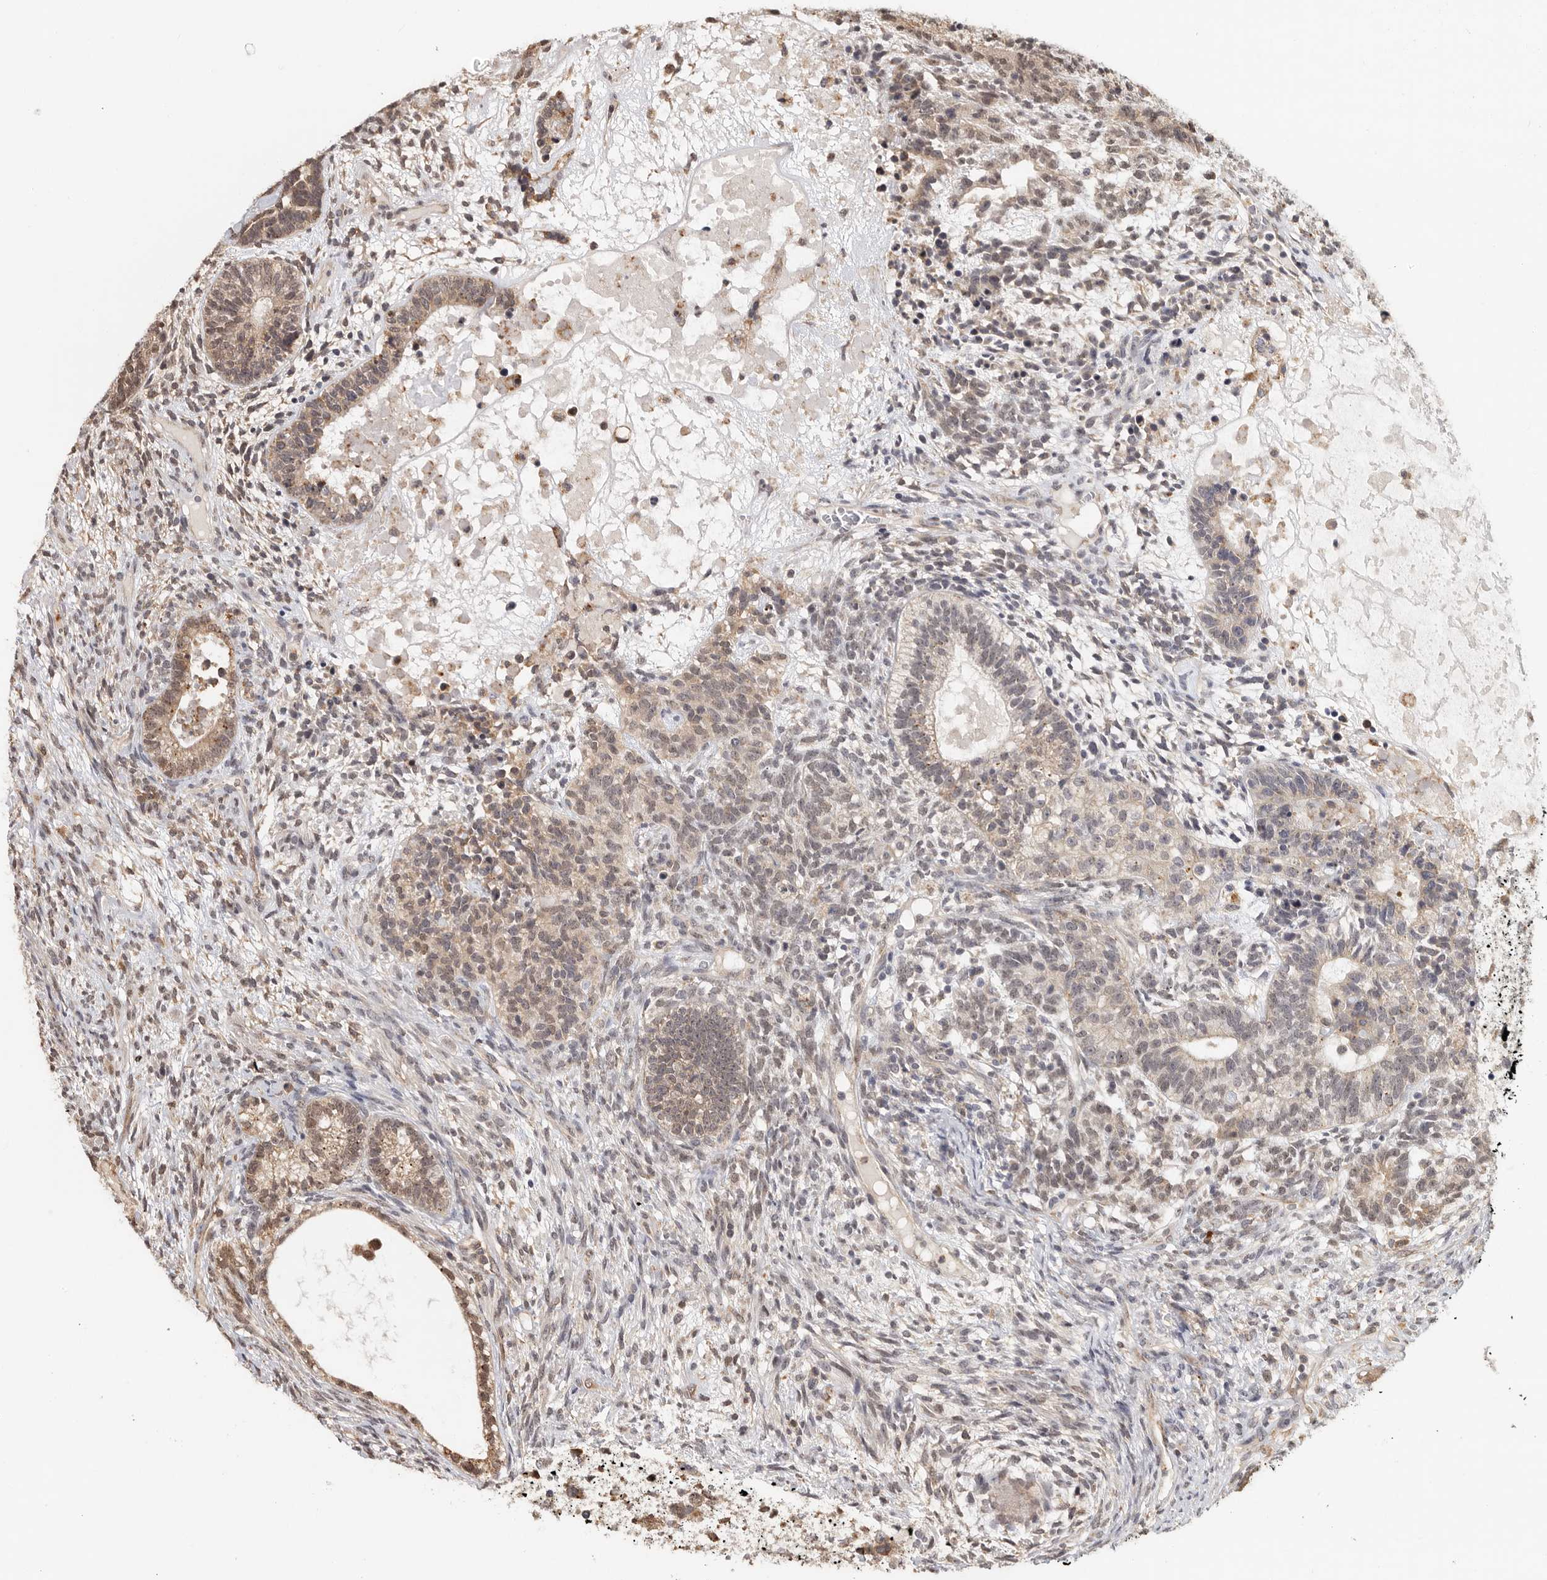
{"staining": {"intensity": "weak", "quantity": "<25%", "location": "cytoplasmic/membranous,nuclear"}, "tissue": "testis cancer", "cell_type": "Tumor cells", "image_type": "cancer", "snomed": [{"axis": "morphology", "description": "Seminoma, NOS"}, {"axis": "morphology", "description": "Carcinoma, Embryonal, NOS"}, {"axis": "topography", "description": "Testis"}], "caption": "There is no significant positivity in tumor cells of testis cancer.", "gene": "ZNF83", "patient": {"sex": "male", "age": 28}}